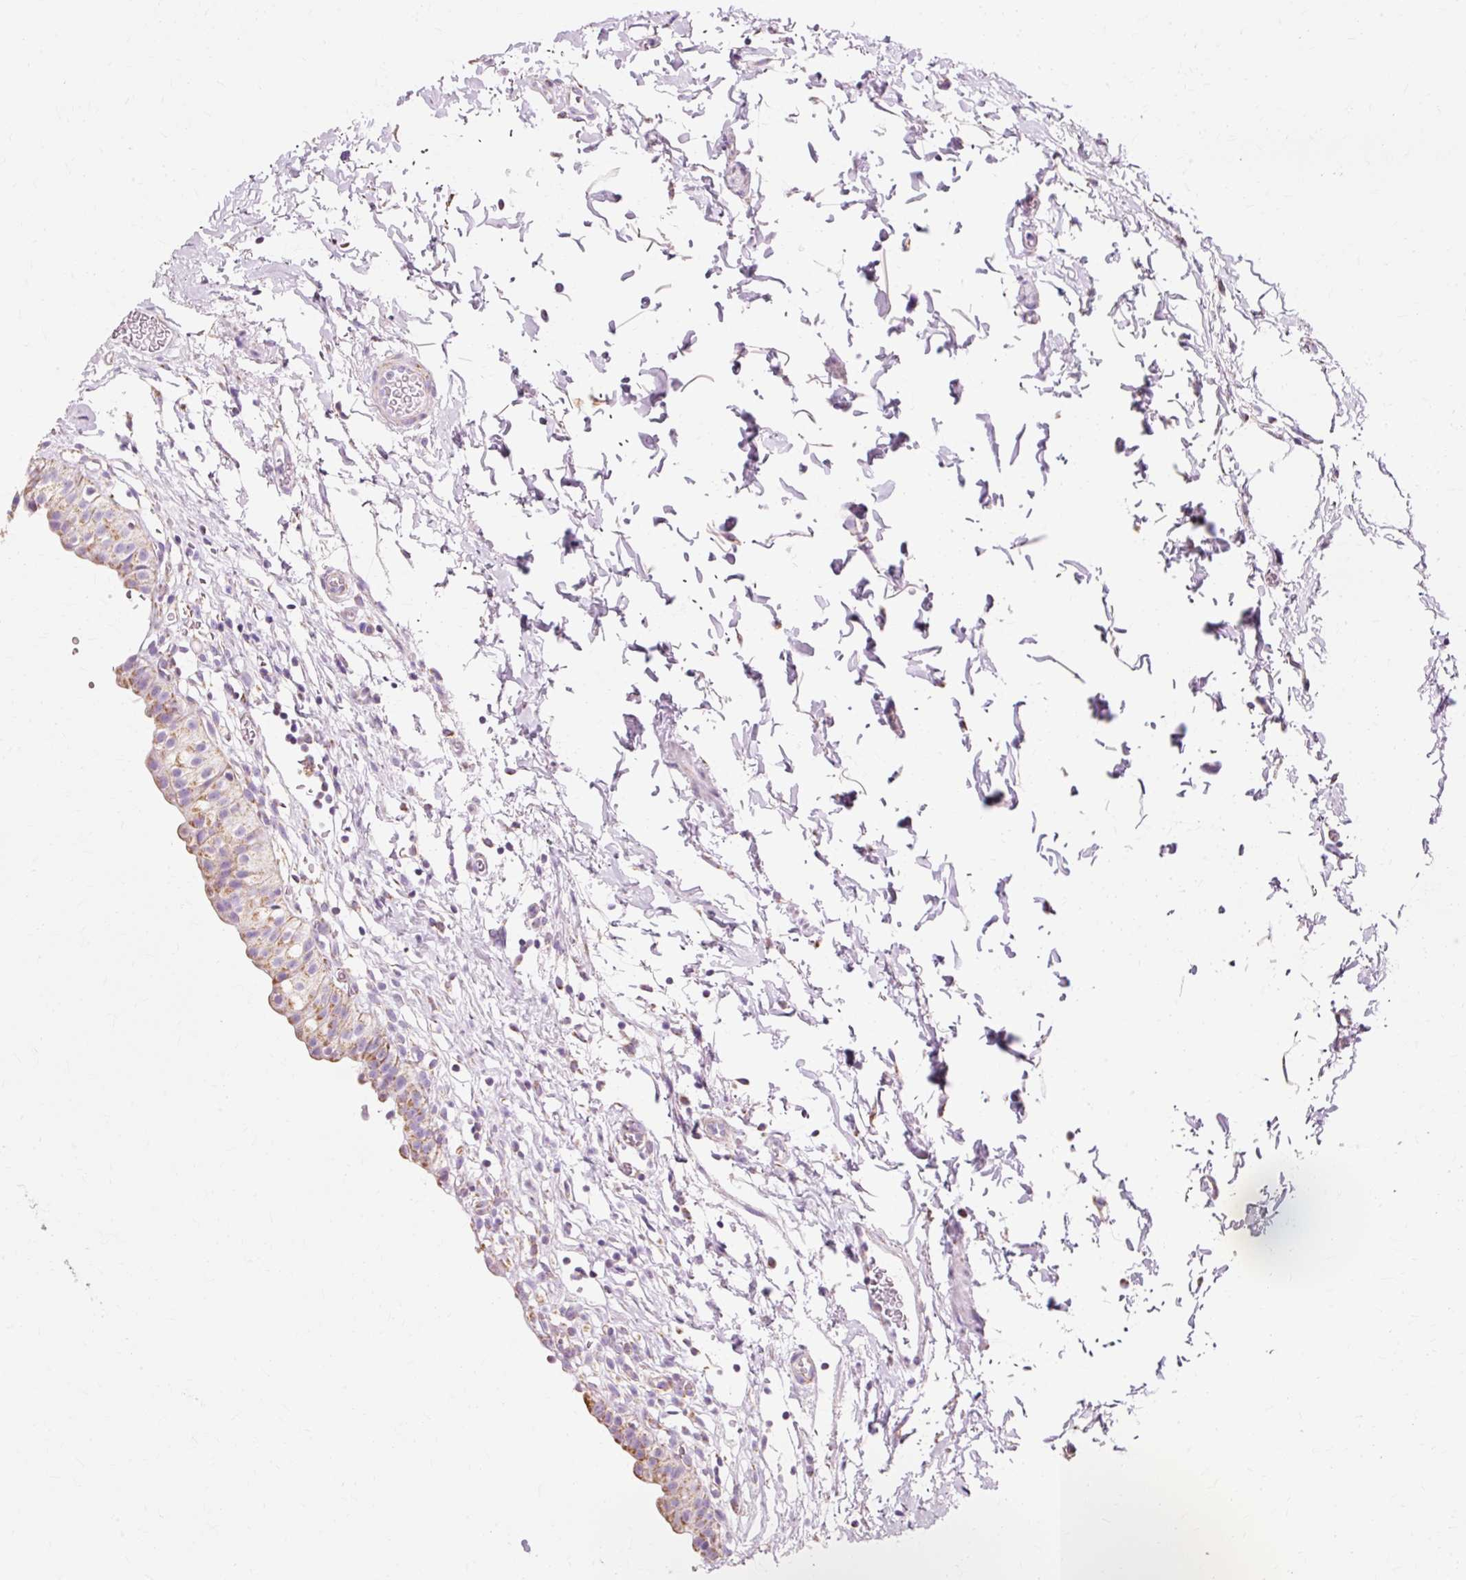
{"staining": {"intensity": "moderate", "quantity": "25%-75%", "location": "cytoplasmic/membranous"}, "tissue": "urinary bladder", "cell_type": "Urothelial cells", "image_type": "normal", "snomed": [{"axis": "morphology", "description": "Normal tissue, NOS"}, {"axis": "topography", "description": "Urinary bladder"}, {"axis": "topography", "description": "Peripheral nerve tissue"}], "caption": "This is an image of immunohistochemistry staining of normal urinary bladder, which shows moderate expression in the cytoplasmic/membranous of urothelial cells.", "gene": "ATP5PO", "patient": {"sex": "male", "age": 55}}